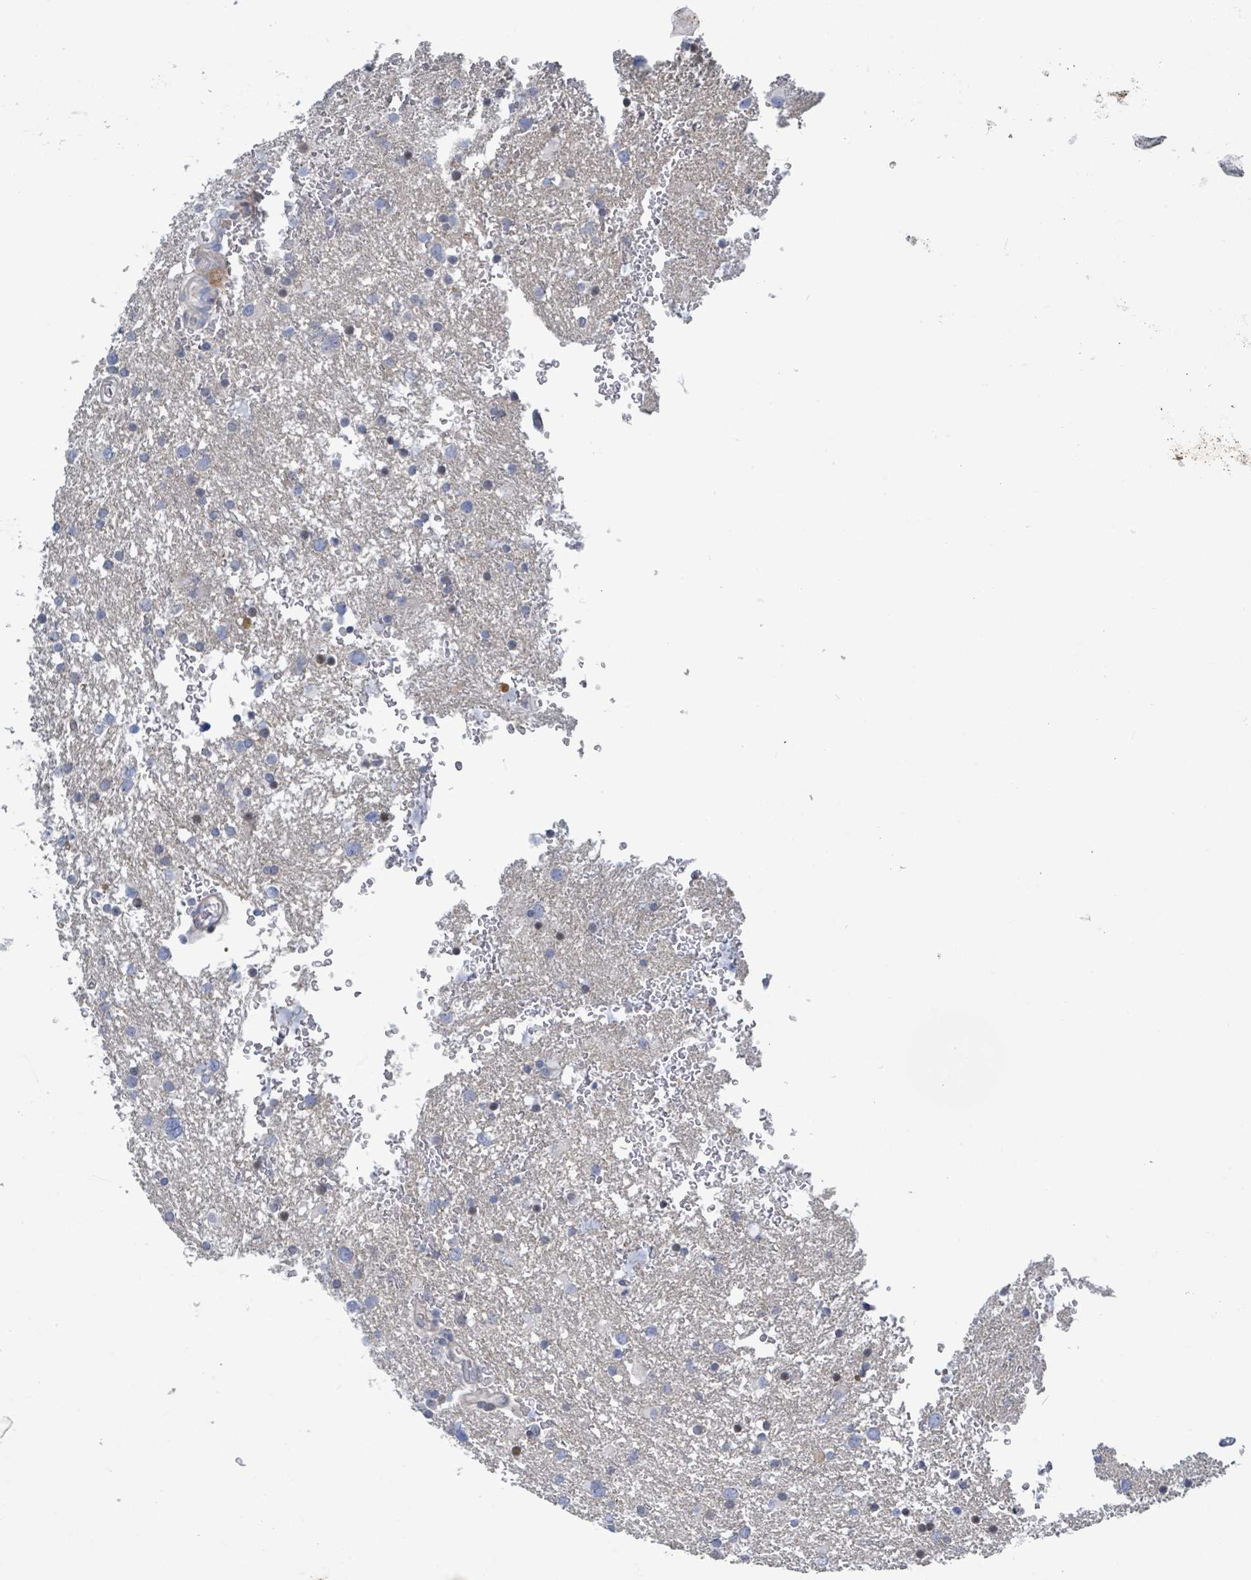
{"staining": {"intensity": "negative", "quantity": "none", "location": "none"}, "tissue": "glioma", "cell_type": "Tumor cells", "image_type": "cancer", "snomed": [{"axis": "morphology", "description": "Glioma, malignant, Low grade"}, {"axis": "topography", "description": "Brain"}], "caption": "This is an immunohistochemistry (IHC) image of malignant low-grade glioma. There is no staining in tumor cells.", "gene": "DGKZ", "patient": {"sex": "female", "age": 32}}